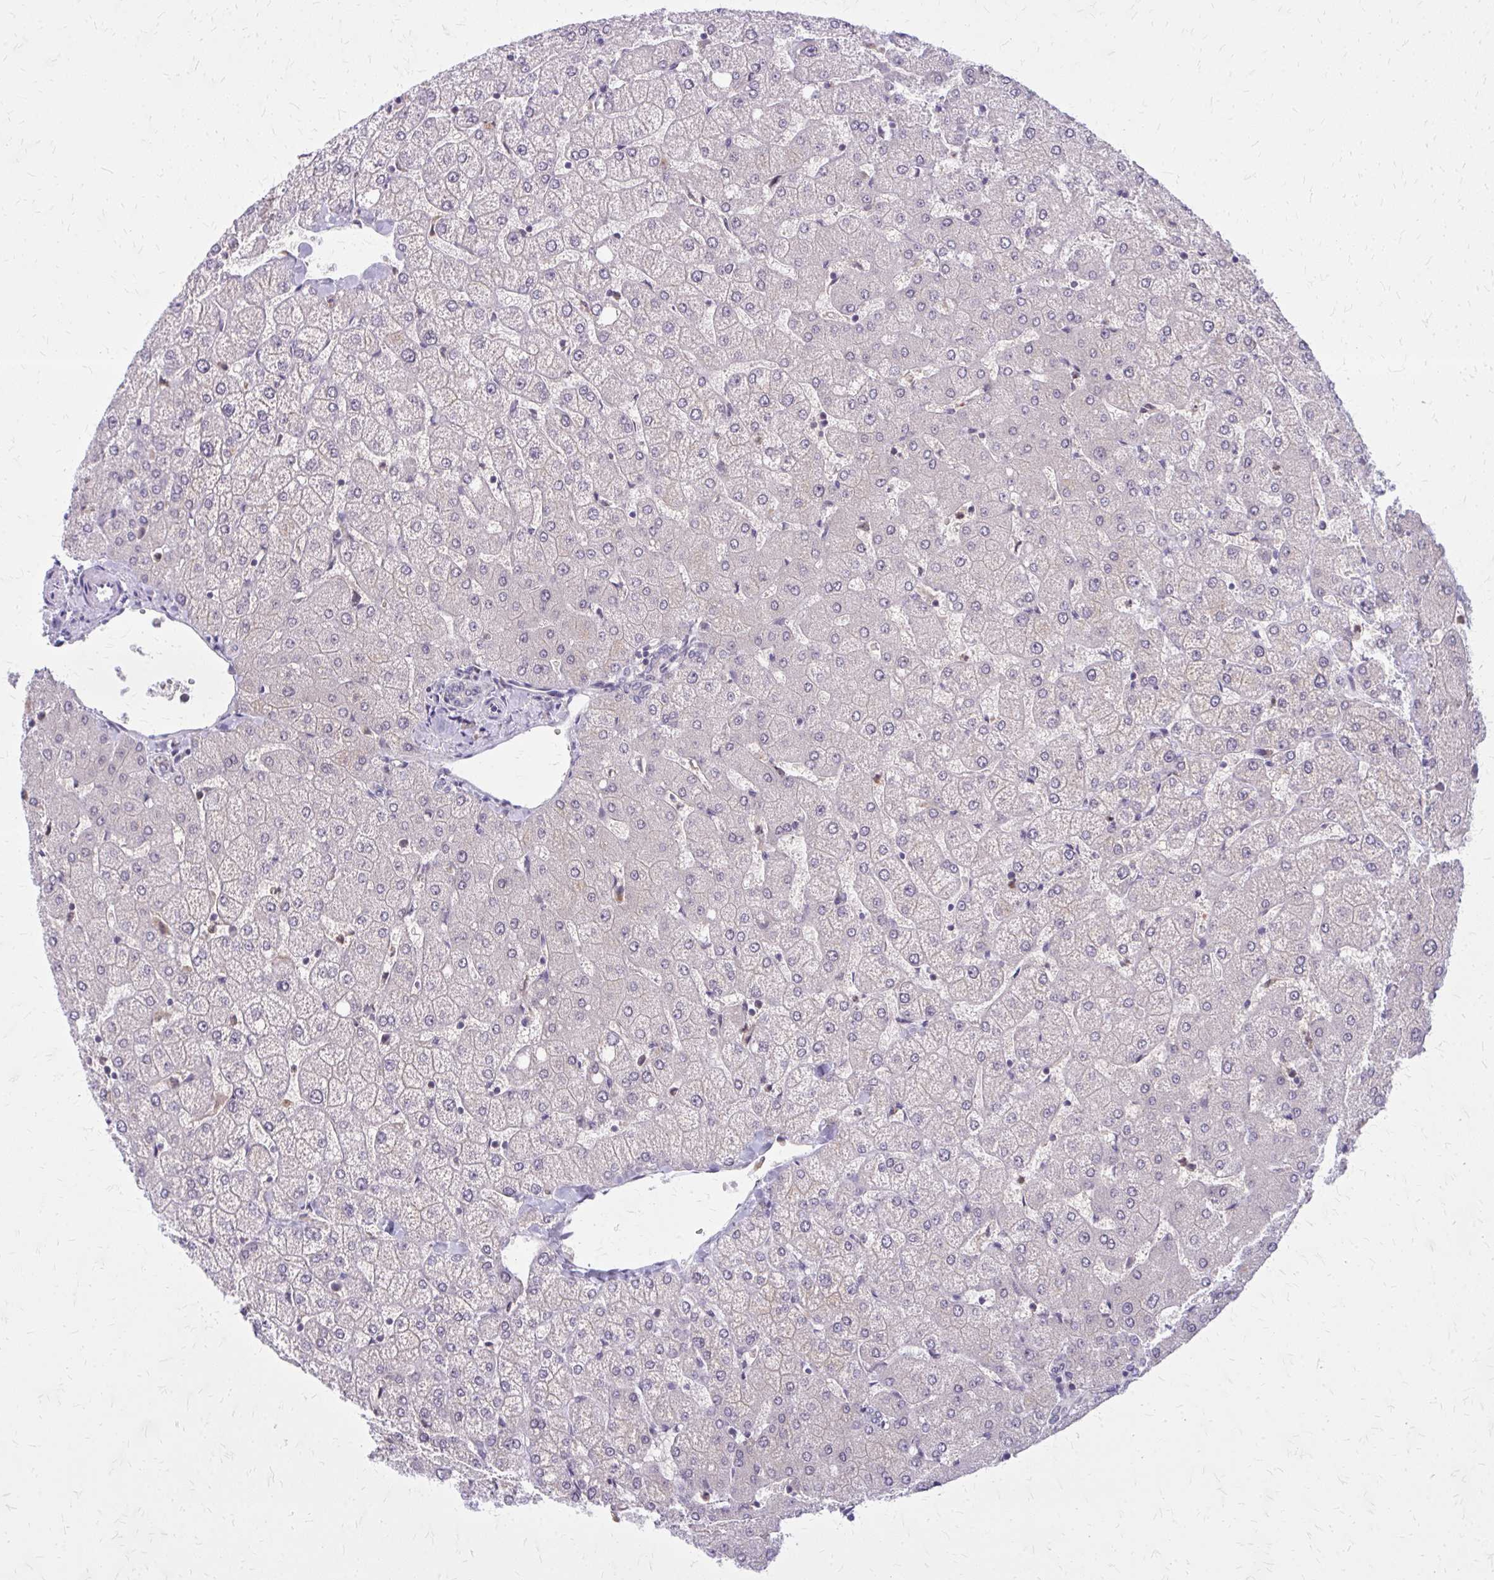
{"staining": {"intensity": "negative", "quantity": "none", "location": "none"}, "tissue": "liver", "cell_type": "Cholangiocytes", "image_type": "normal", "snomed": [{"axis": "morphology", "description": "Normal tissue, NOS"}, {"axis": "topography", "description": "Liver"}], "caption": "Benign liver was stained to show a protein in brown. There is no significant expression in cholangiocytes. (Stains: DAB immunohistochemistry with hematoxylin counter stain, Microscopy: brightfield microscopy at high magnification).", "gene": "GLRX", "patient": {"sex": "female", "age": 54}}